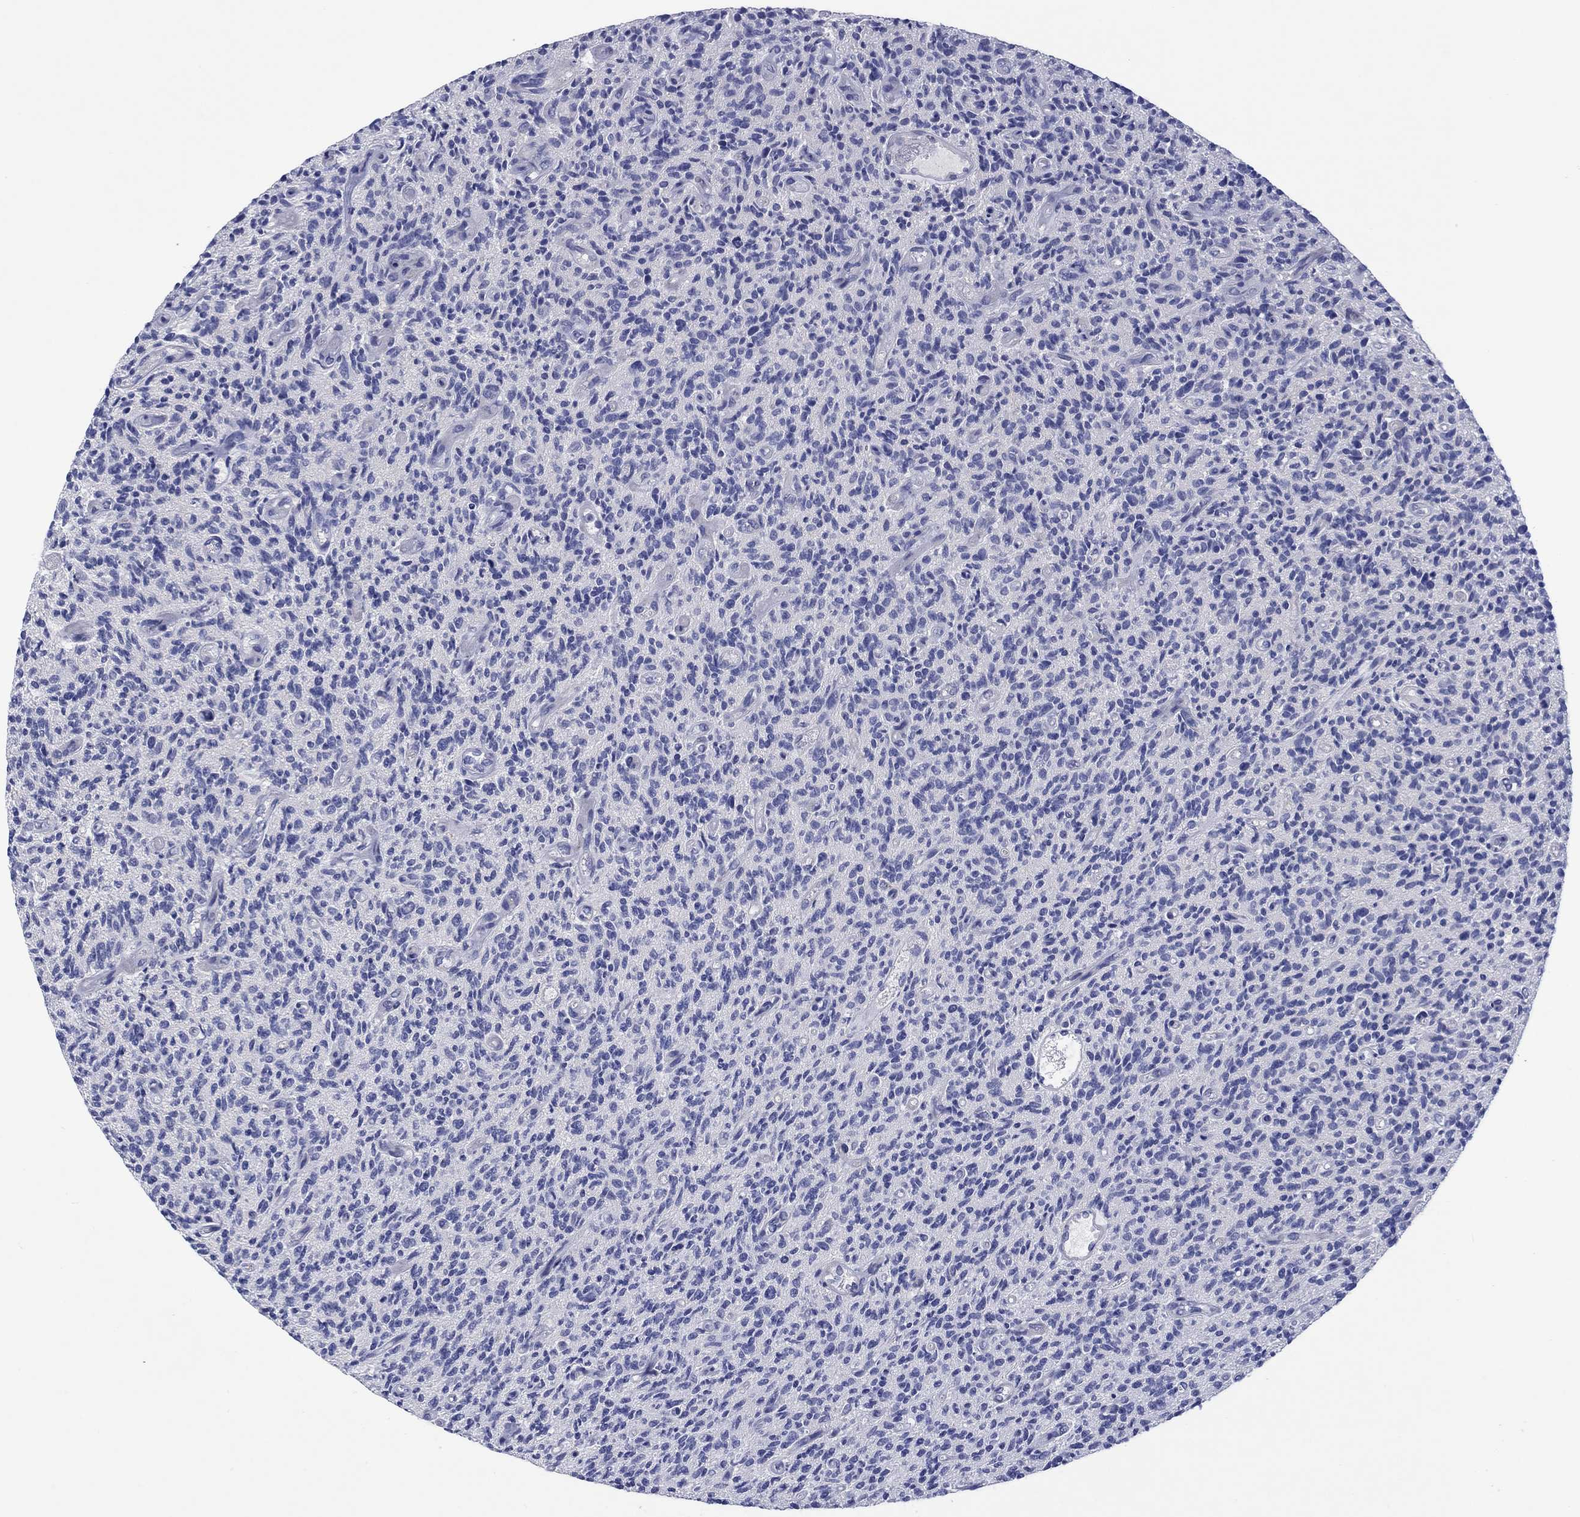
{"staining": {"intensity": "negative", "quantity": "none", "location": "none"}, "tissue": "glioma", "cell_type": "Tumor cells", "image_type": "cancer", "snomed": [{"axis": "morphology", "description": "Glioma, malignant, High grade"}, {"axis": "topography", "description": "Brain"}], "caption": "Immunohistochemical staining of glioma demonstrates no significant staining in tumor cells.", "gene": "HDC", "patient": {"sex": "male", "age": 64}}